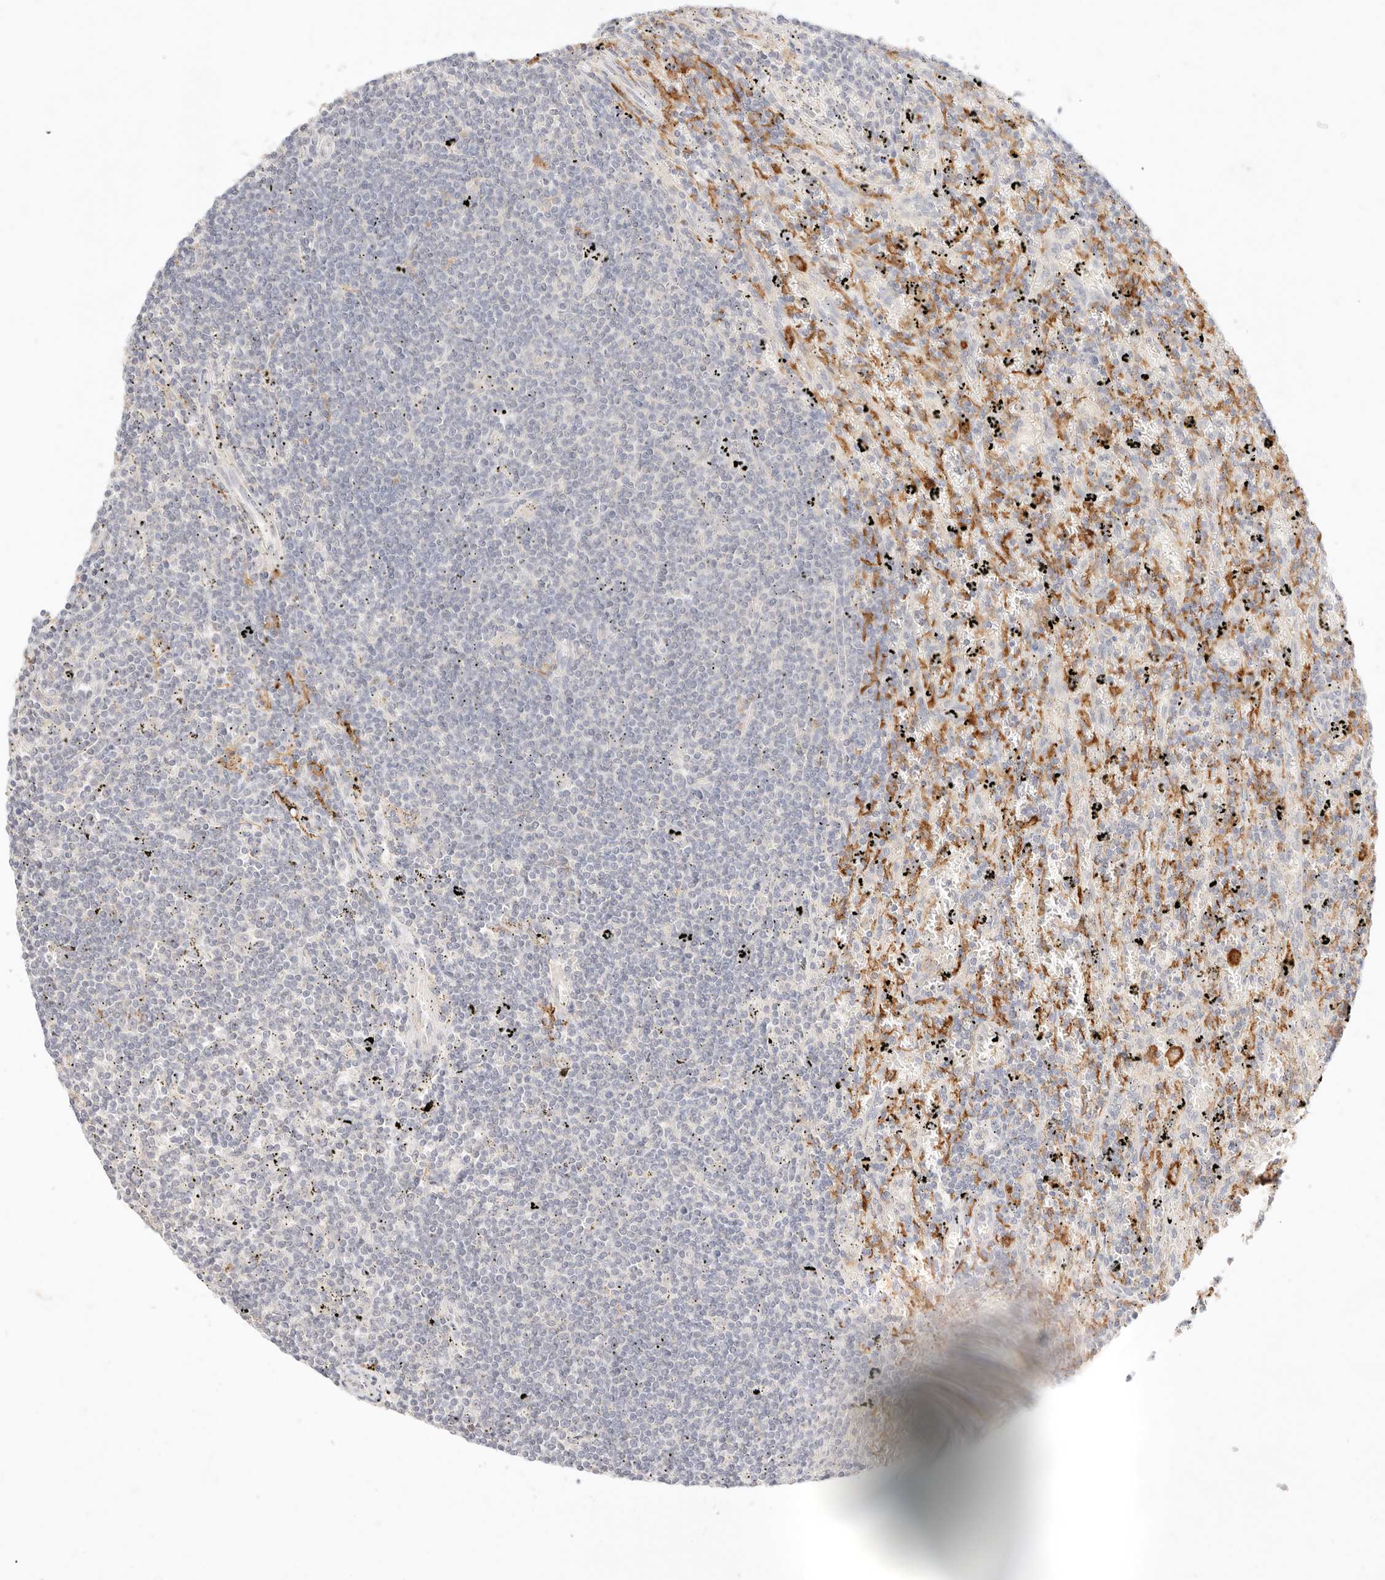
{"staining": {"intensity": "negative", "quantity": "none", "location": "none"}, "tissue": "lymphoma", "cell_type": "Tumor cells", "image_type": "cancer", "snomed": [{"axis": "morphology", "description": "Malignant lymphoma, non-Hodgkin's type, Low grade"}, {"axis": "topography", "description": "Spleen"}], "caption": "This is an immunohistochemistry histopathology image of human low-grade malignant lymphoma, non-Hodgkin's type. There is no staining in tumor cells.", "gene": "HK2", "patient": {"sex": "male", "age": 76}}